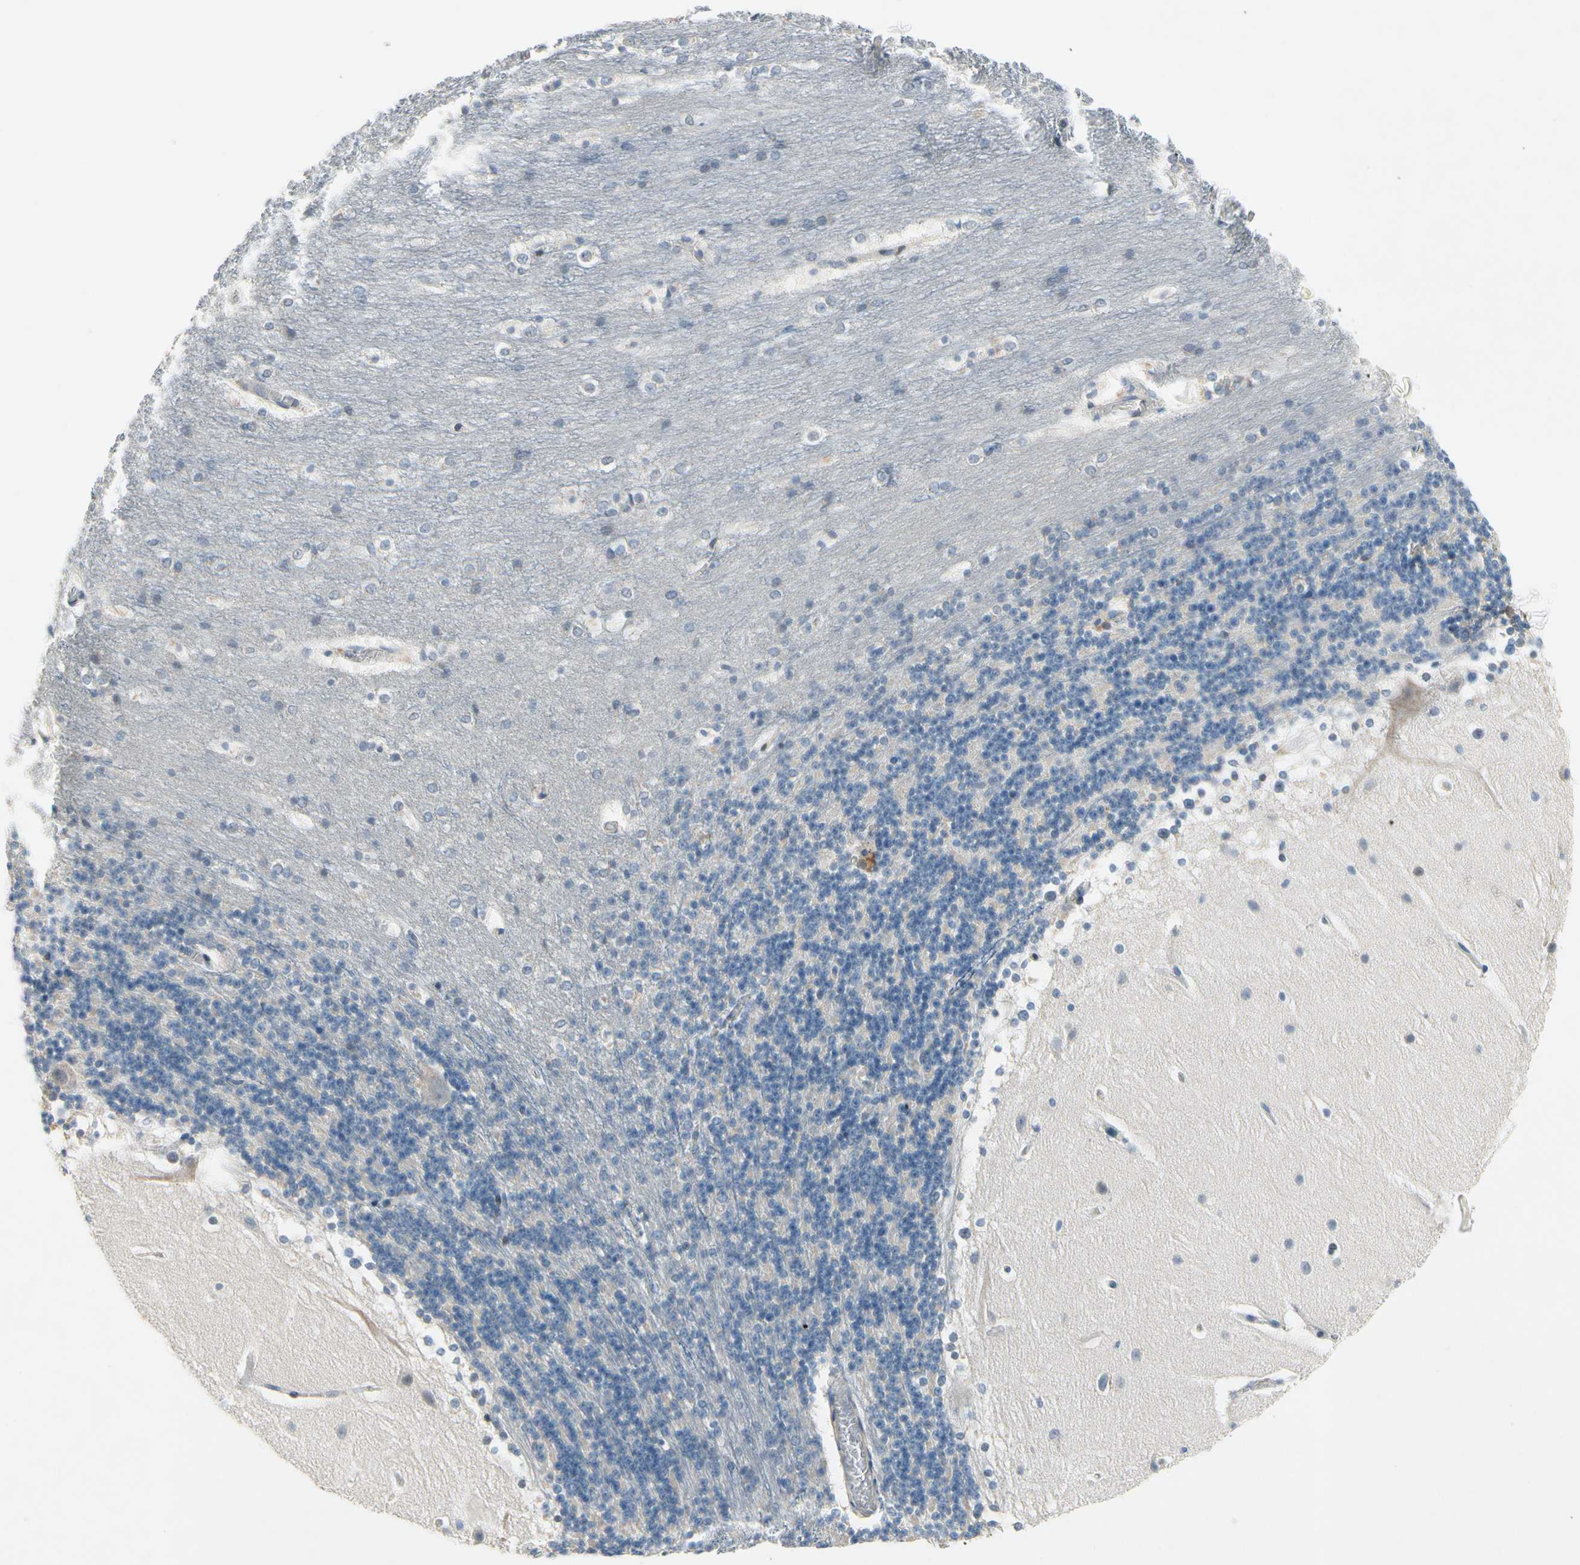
{"staining": {"intensity": "negative", "quantity": "none", "location": "none"}, "tissue": "cerebellum", "cell_type": "Cells in granular layer", "image_type": "normal", "snomed": [{"axis": "morphology", "description": "Normal tissue, NOS"}, {"axis": "topography", "description": "Cerebellum"}], "caption": "Photomicrograph shows no protein expression in cells in granular layer of normal cerebellum.", "gene": "PIP5K1B", "patient": {"sex": "female", "age": 19}}